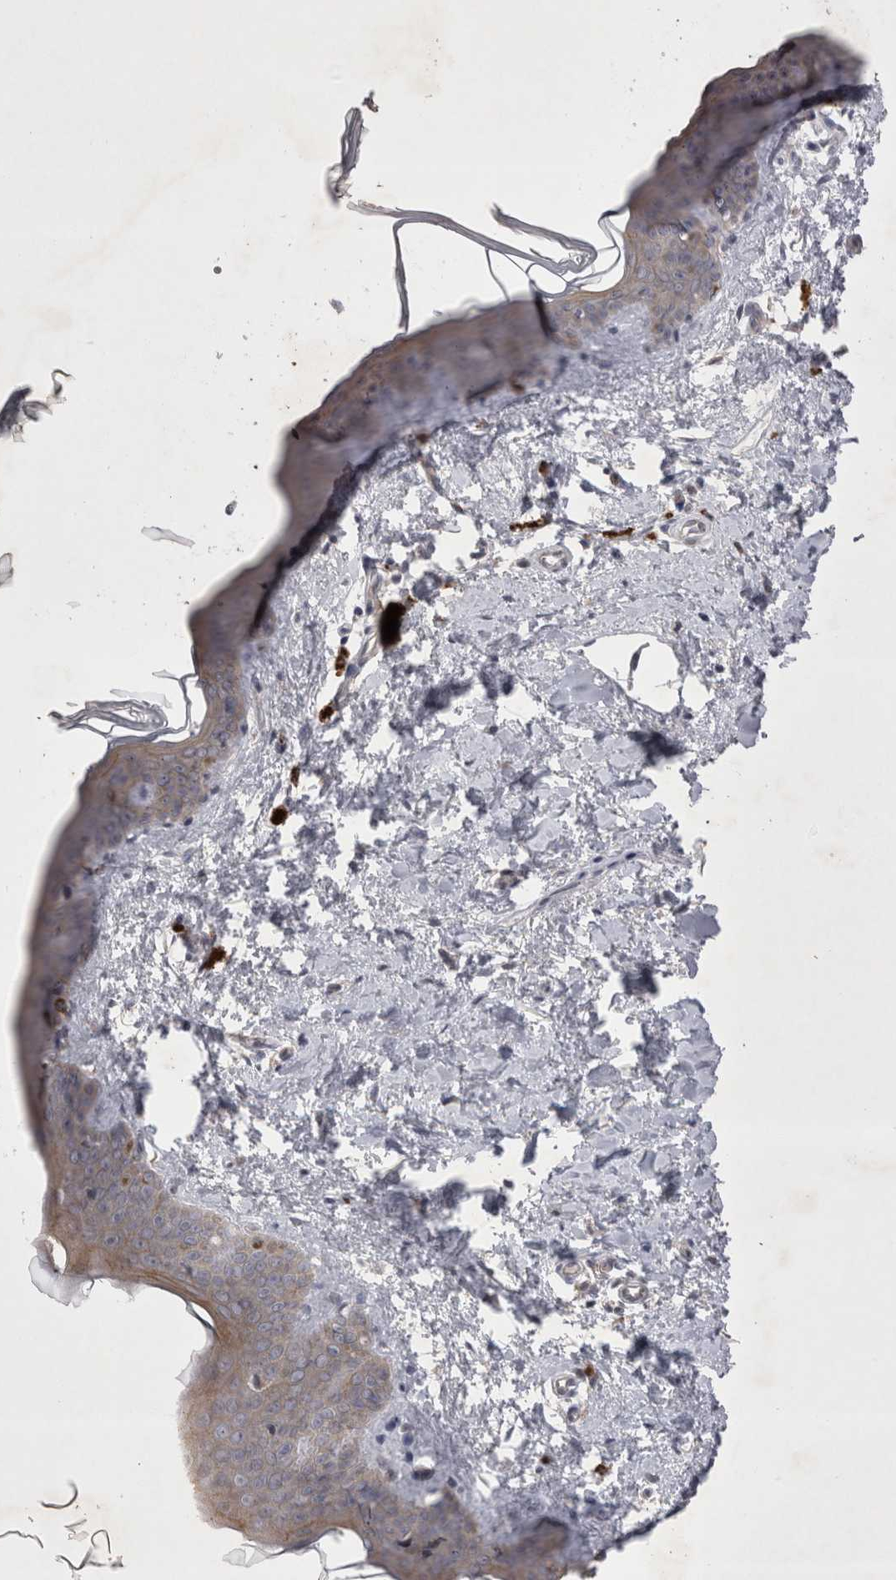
{"staining": {"intensity": "negative", "quantity": "none", "location": "none"}, "tissue": "skin", "cell_type": "Fibroblasts", "image_type": "normal", "snomed": [{"axis": "morphology", "description": "Normal tissue, NOS"}, {"axis": "topography", "description": "Skin"}], "caption": "The histopathology image shows no staining of fibroblasts in unremarkable skin. (DAB (3,3'-diaminobenzidine) immunohistochemistry (IHC) with hematoxylin counter stain).", "gene": "CTBS", "patient": {"sex": "female", "age": 46}}